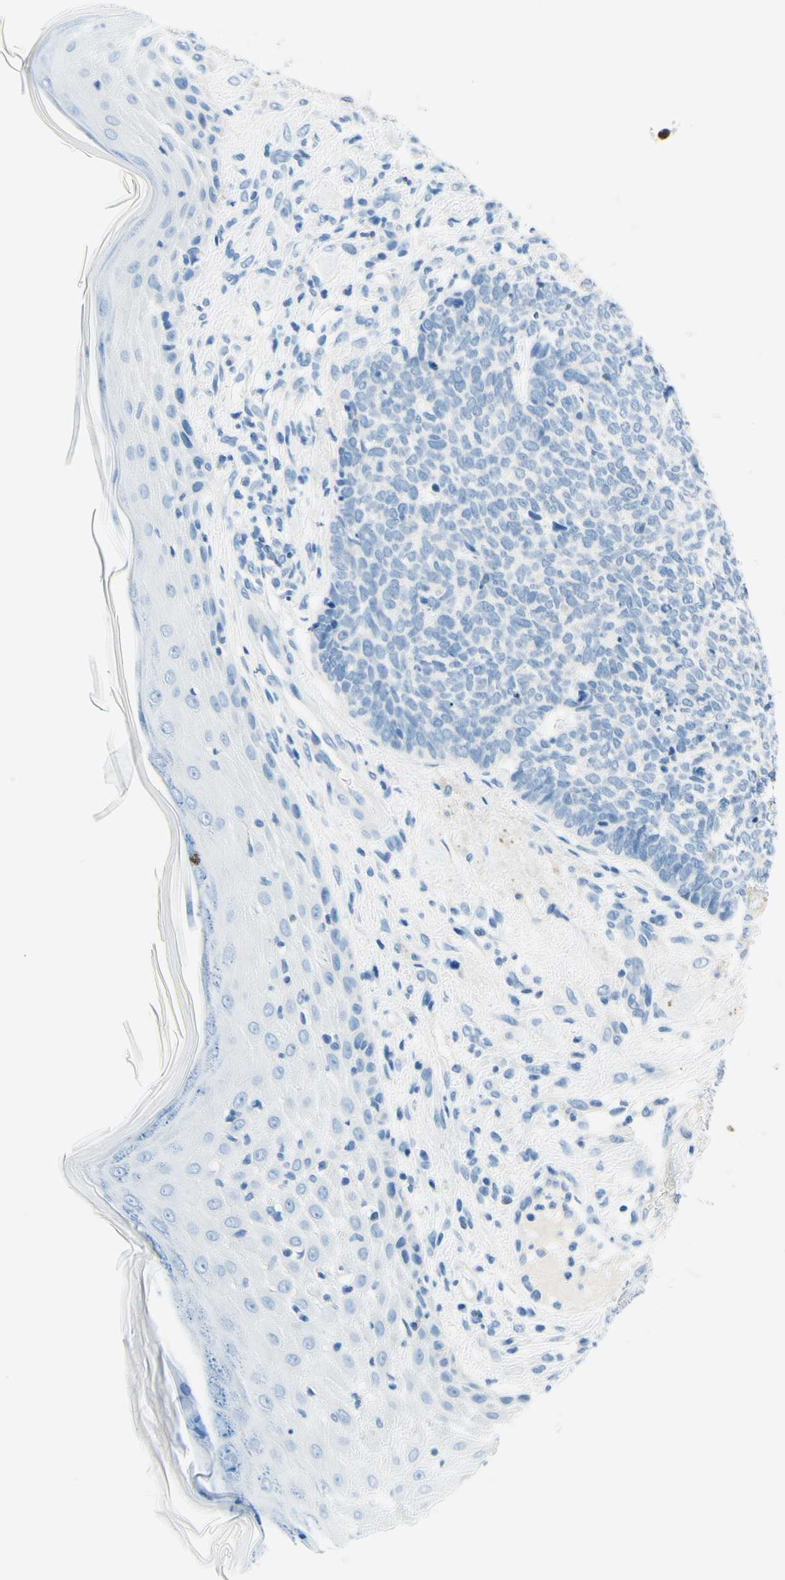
{"staining": {"intensity": "negative", "quantity": "none", "location": "none"}, "tissue": "skin cancer", "cell_type": "Tumor cells", "image_type": "cancer", "snomed": [{"axis": "morphology", "description": "Basal cell carcinoma"}, {"axis": "topography", "description": "Skin"}], "caption": "IHC of skin basal cell carcinoma shows no positivity in tumor cells. Nuclei are stained in blue.", "gene": "PASD1", "patient": {"sex": "female", "age": 84}}